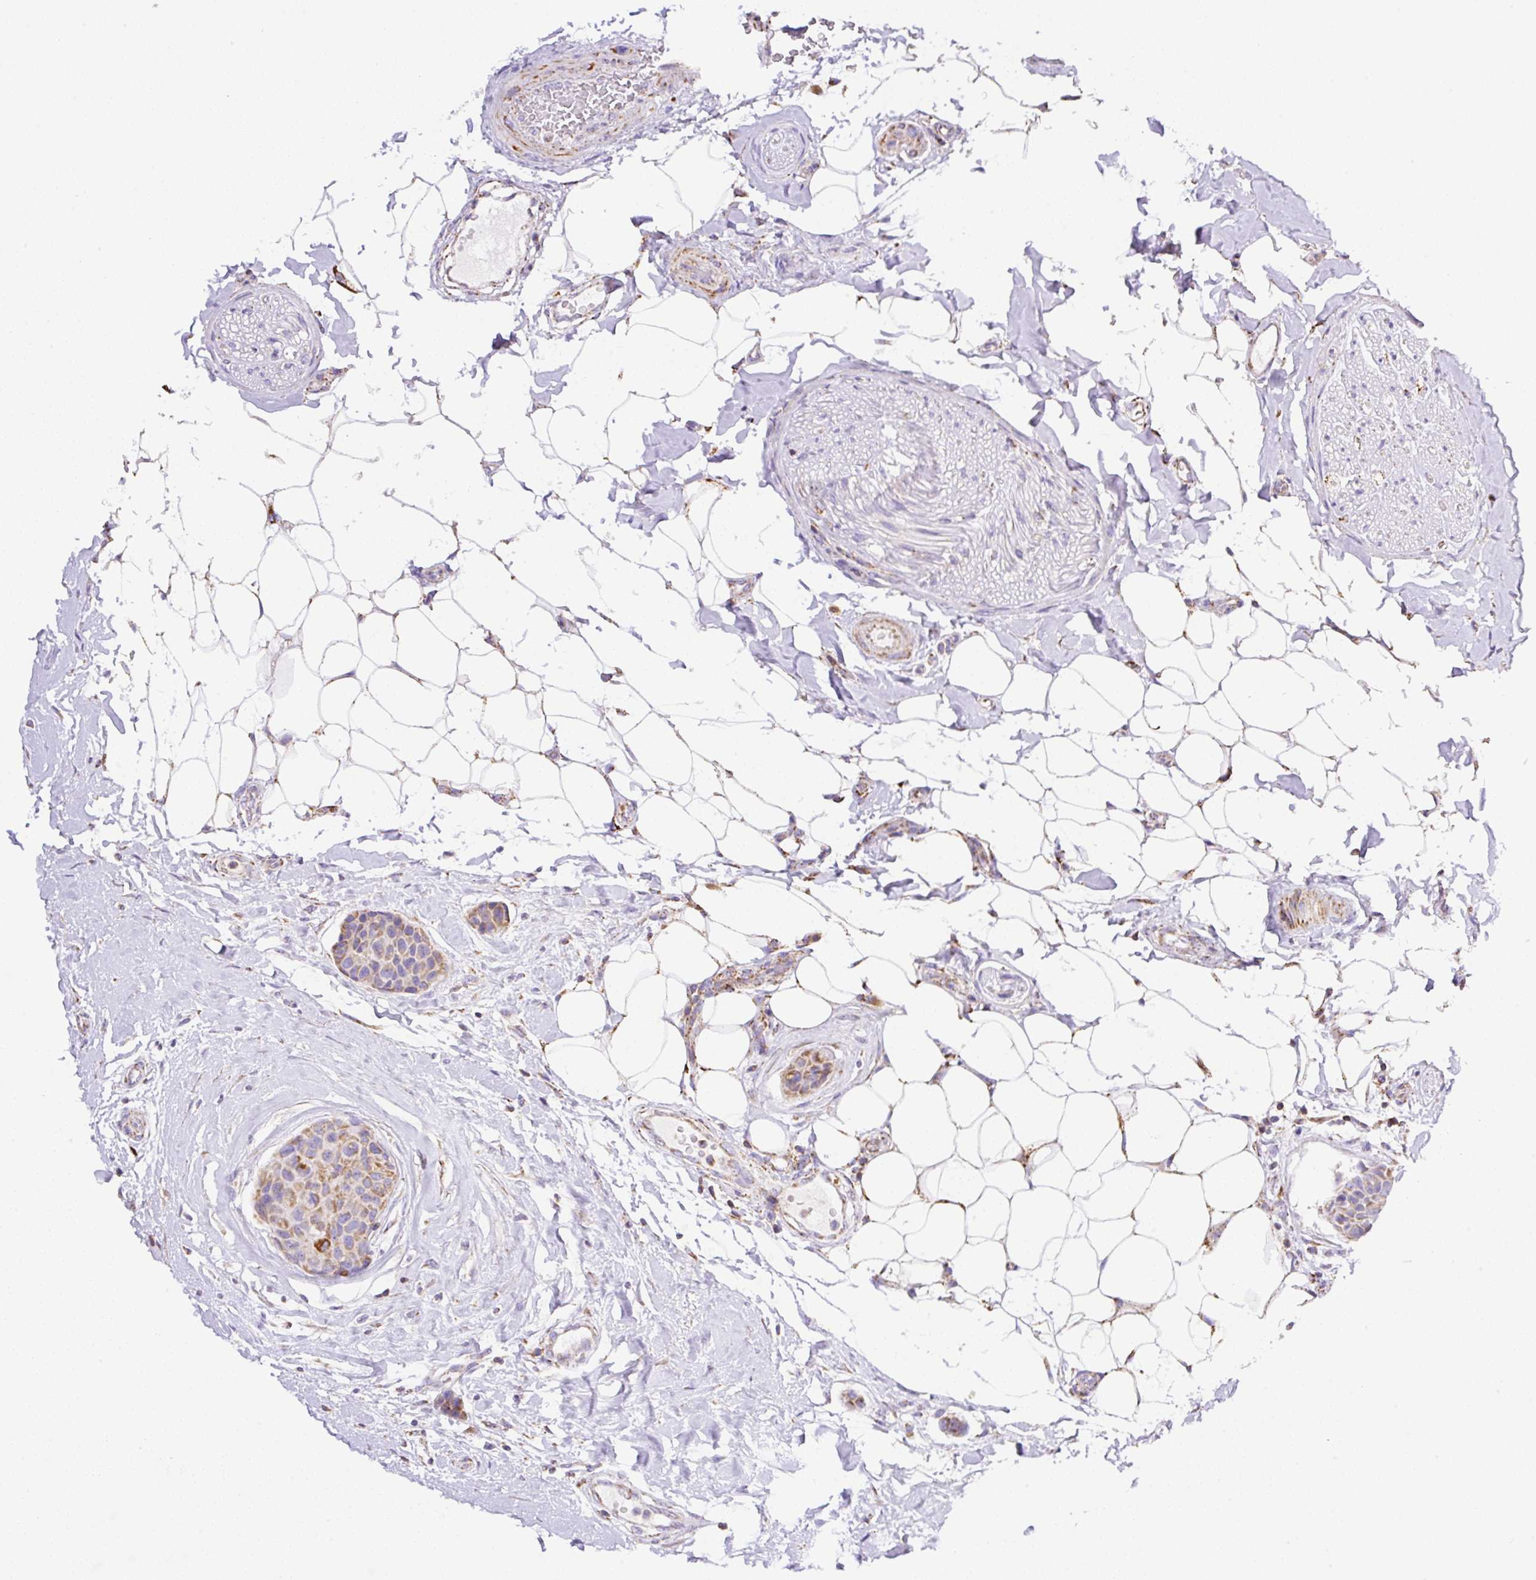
{"staining": {"intensity": "moderate", "quantity": ">75%", "location": "cytoplasmic/membranous"}, "tissue": "breast cancer", "cell_type": "Tumor cells", "image_type": "cancer", "snomed": [{"axis": "morphology", "description": "Duct carcinoma"}, {"axis": "topography", "description": "Breast"}, {"axis": "topography", "description": "Lymph node"}], "caption": "An immunohistochemistry (IHC) histopathology image of tumor tissue is shown. Protein staining in brown labels moderate cytoplasmic/membranous positivity in invasive ductal carcinoma (breast) within tumor cells.", "gene": "NF1", "patient": {"sex": "female", "age": 80}}